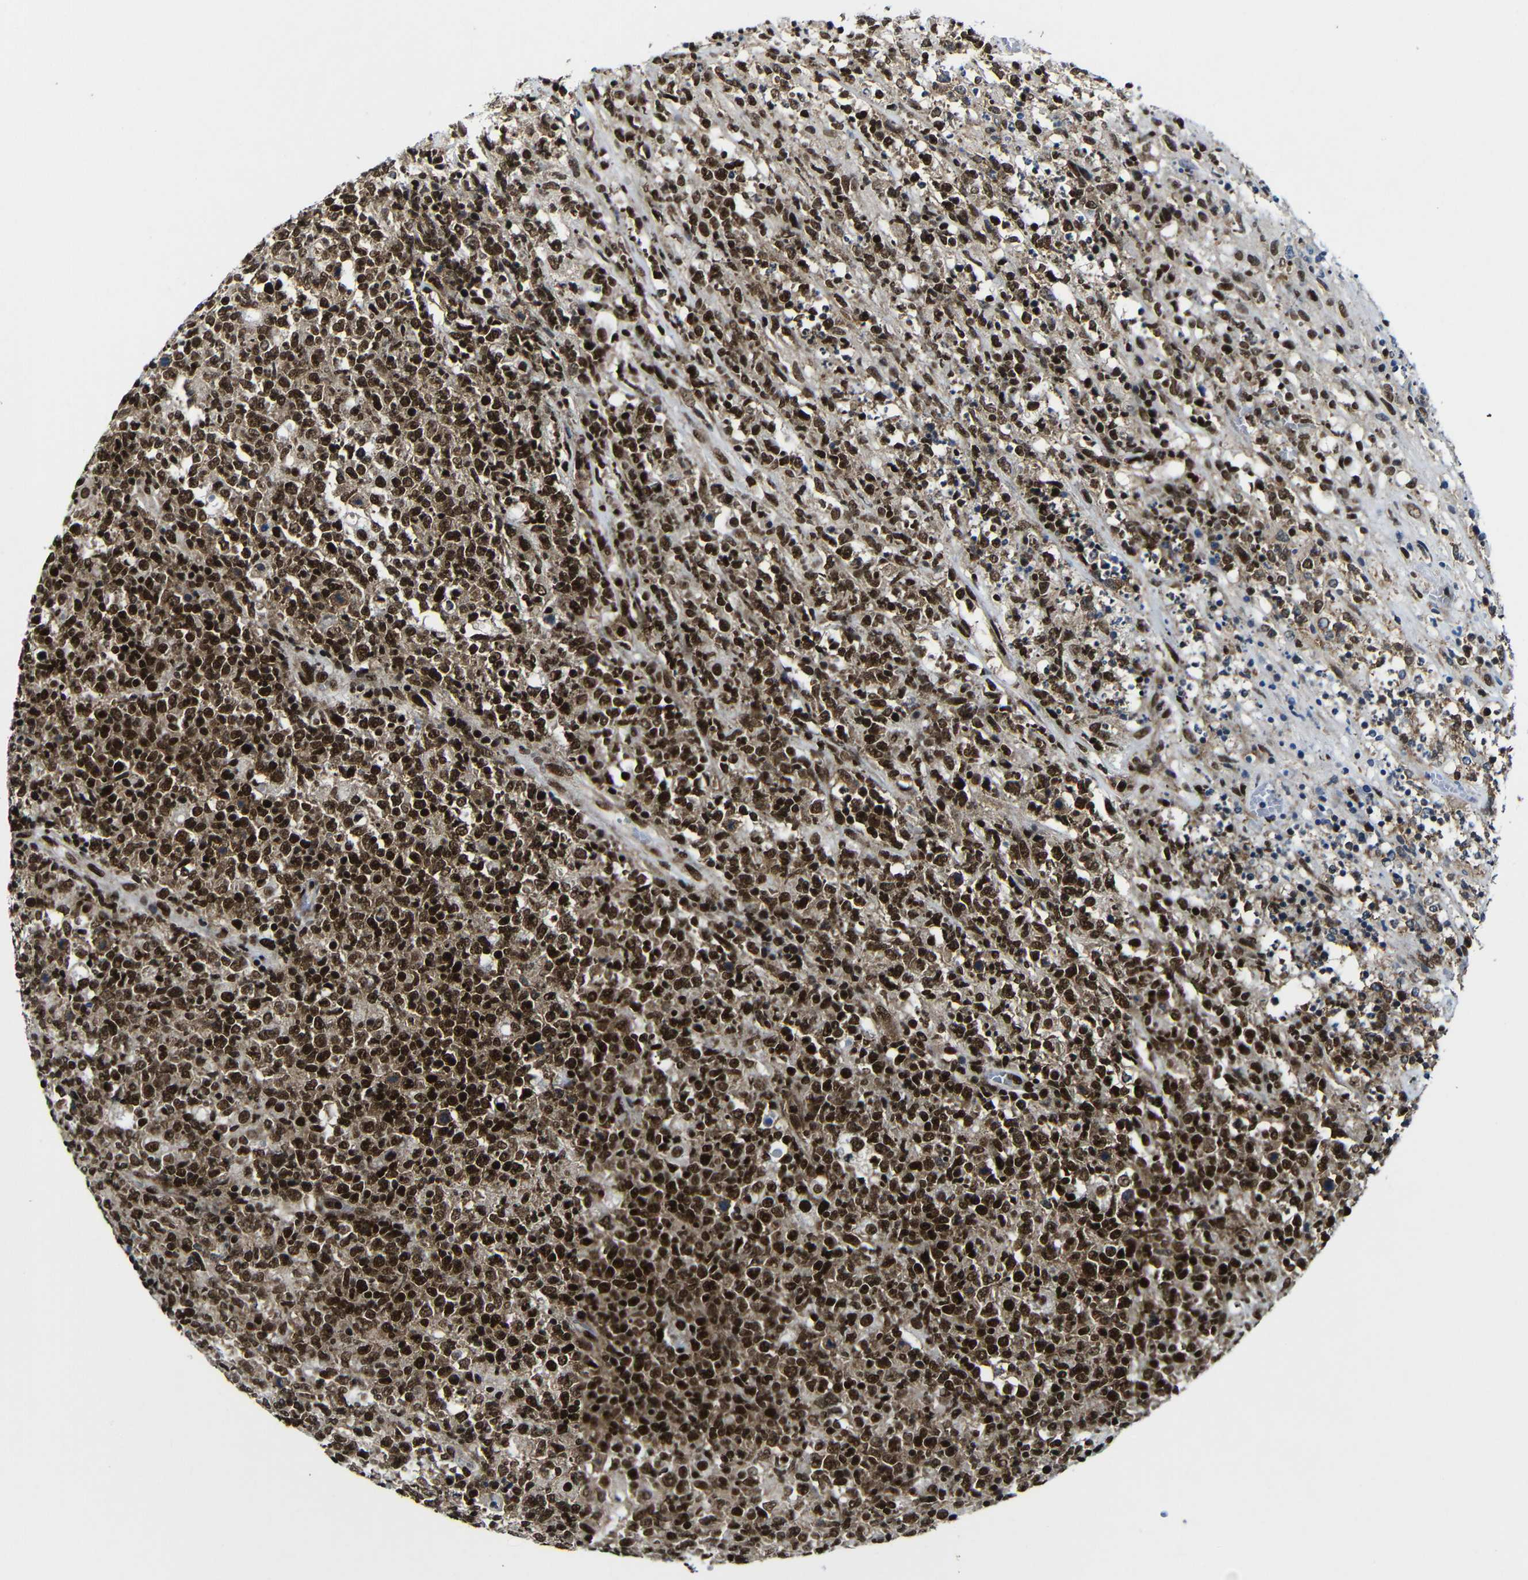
{"staining": {"intensity": "strong", "quantity": ">75%", "location": "nuclear"}, "tissue": "lymphoma", "cell_type": "Tumor cells", "image_type": "cancer", "snomed": [{"axis": "morphology", "description": "Malignant lymphoma, non-Hodgkin's type, High grade"}, {"axis": "topography", "description": "Lymph node"}], "caption": "This is an image of immunohistochemistry staining of lymphoma, which shows strong positivity in the nuclear of tumor cells.", "gene": "PTBP1", "patient": {"sex": "female", "age": 84}}